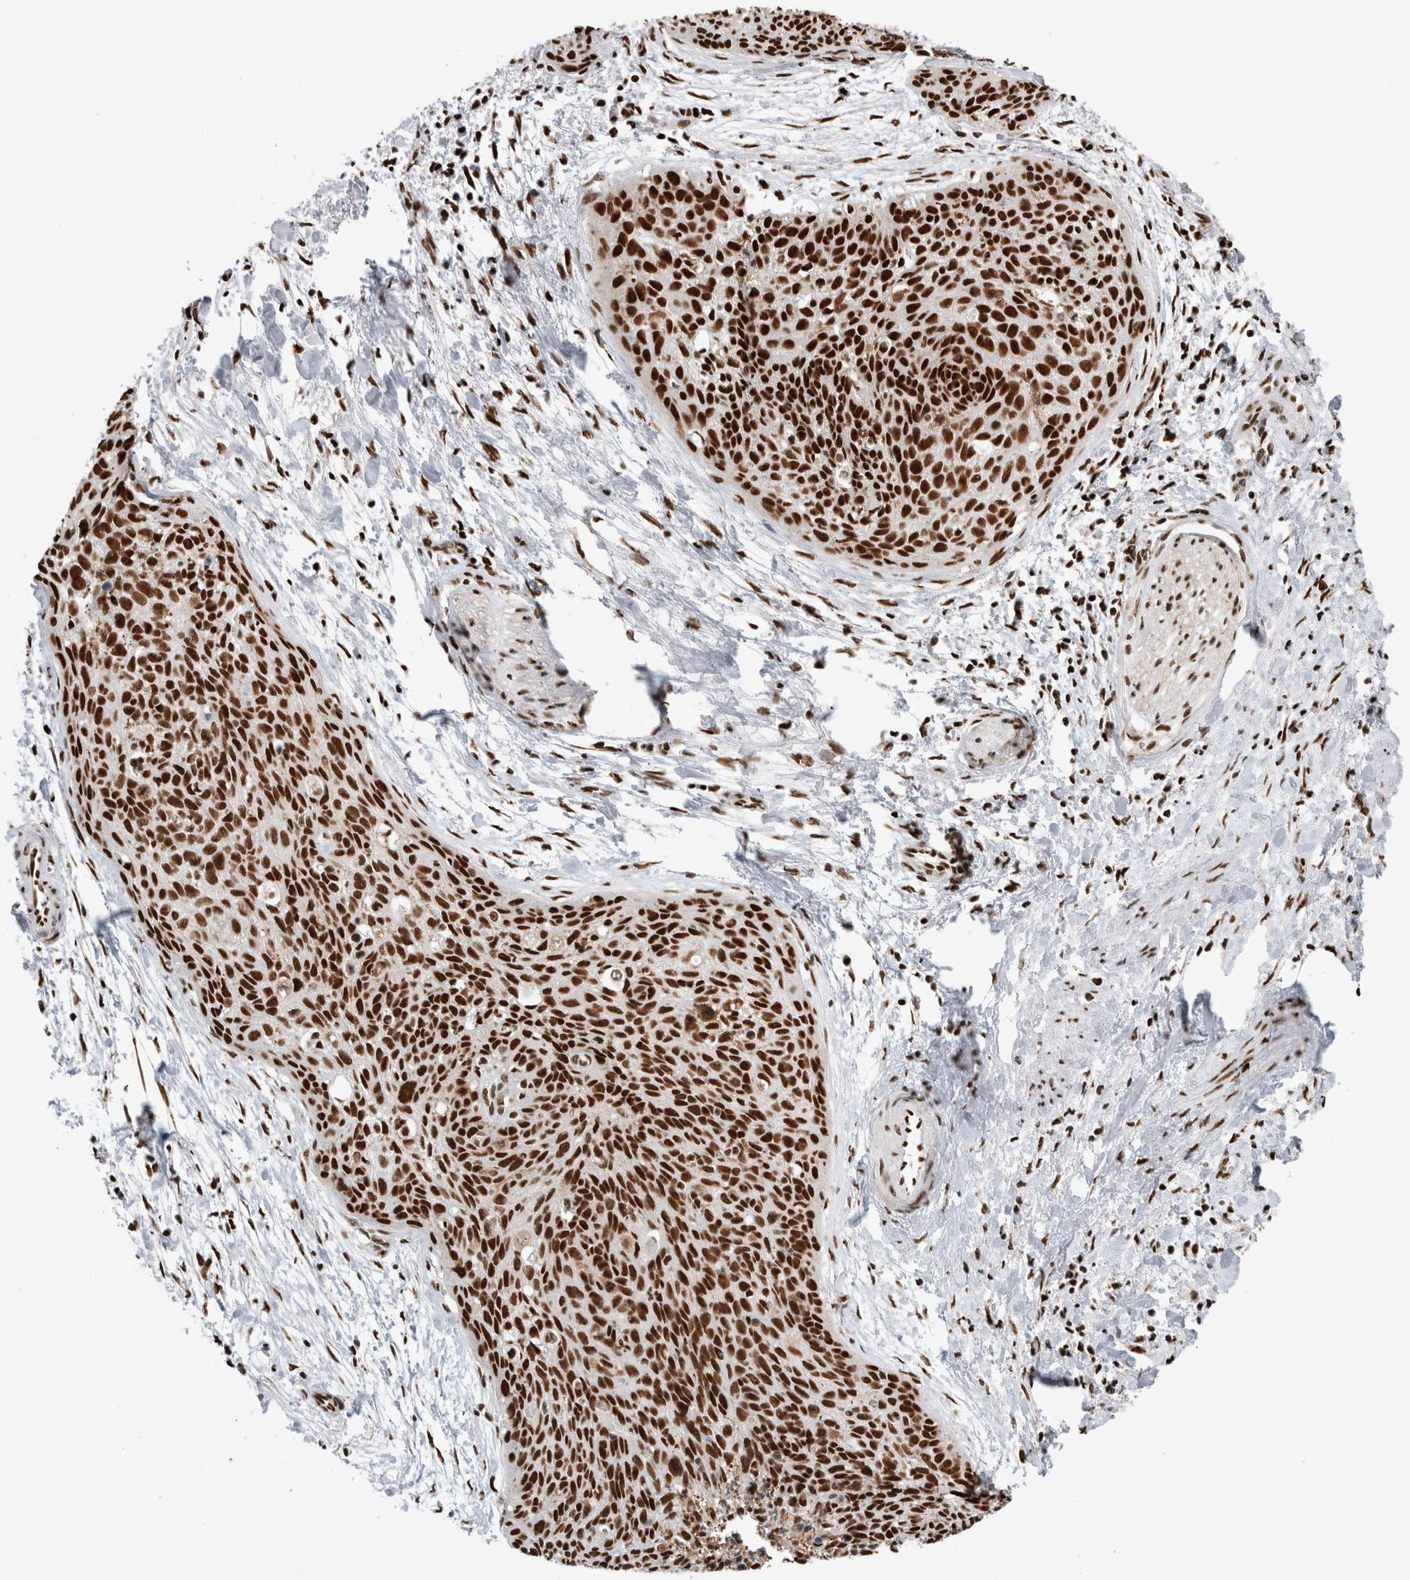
{"staining": {"intensity": "strong", "quantity": ">75%", "location": "nuclear"}, "tissue": "cervical cancer", "cell_type": "Tumor cells", "image_type": "cancer", "snomed": [{"axis": "morphology", "description": "Squamous cell carcinoma, NOS"}, {"axis": "topography", "description": "Cervix"}], "caption": "Tumor cells reveal high levels of strong nuclear positivity in about >75% of cells in human cervical cancer. The staining was performed using DAB to visualize the protein expression in brown, while the nuclei were stained in blue with hematoxylin (Magnification: 20x).", "gene": "EYA2", "patient": {"sex": "female", "age": 55}}